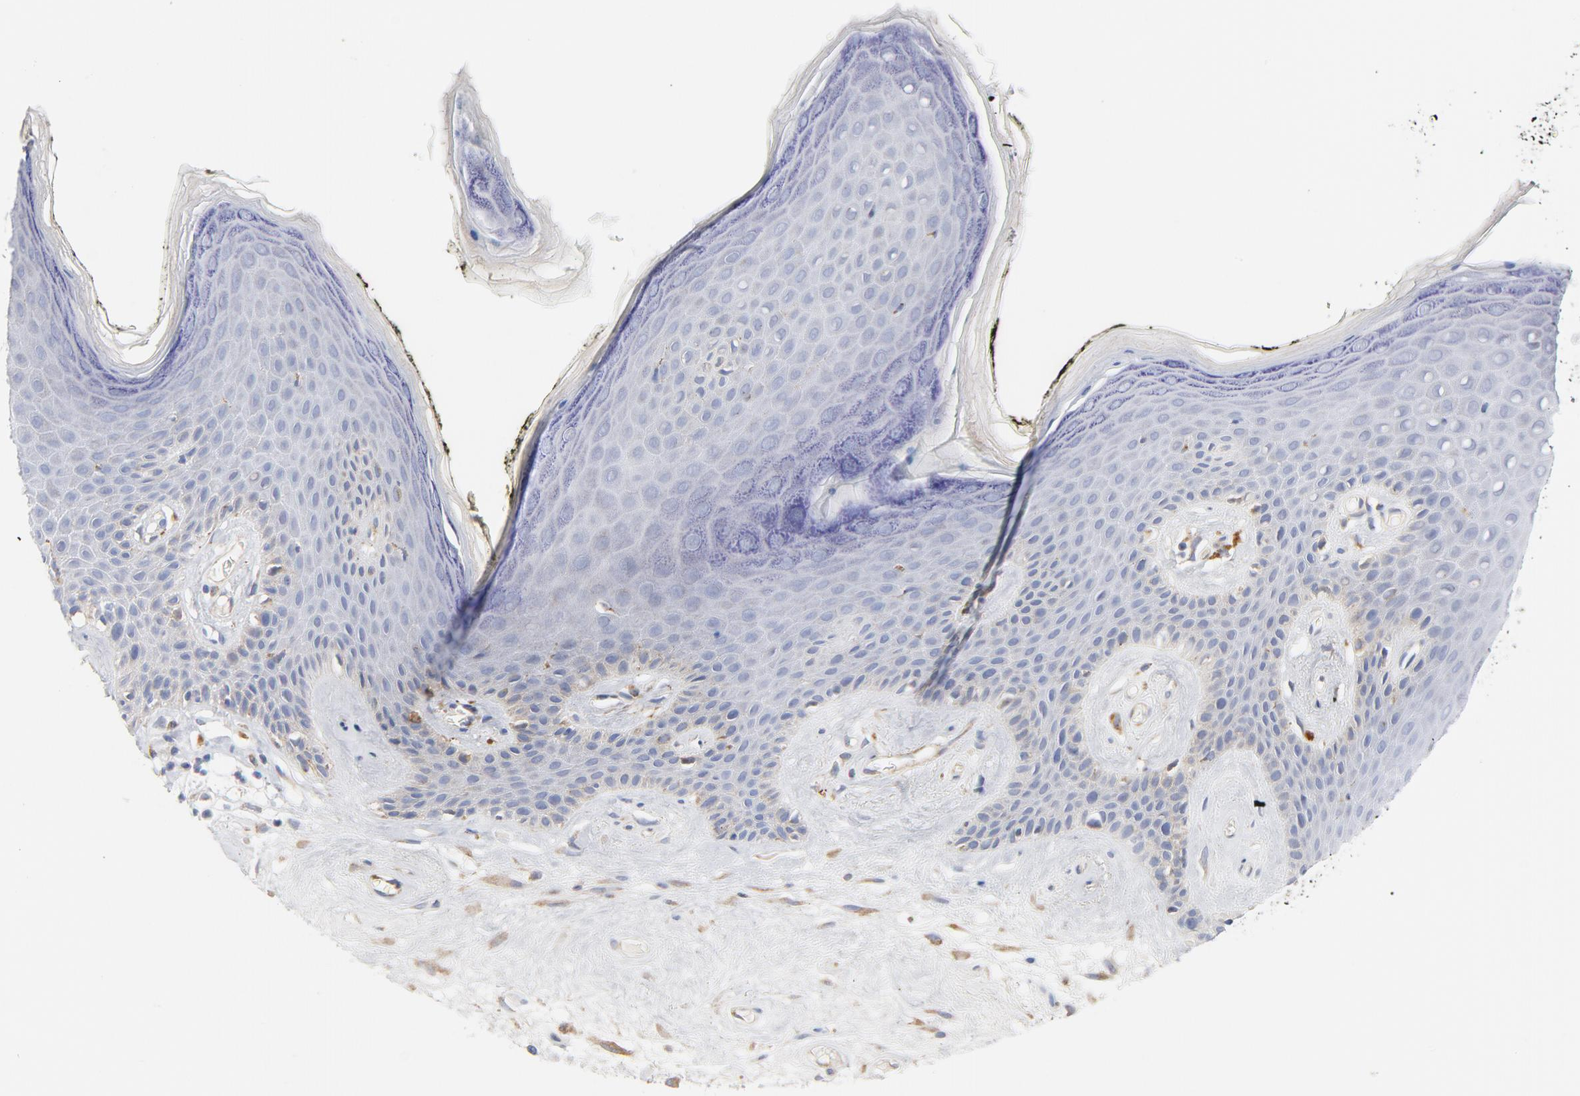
{"staining": {"intensity": "negative", "quantity": "none", "location": "none"}, "tissue": "skin", "cell_type": "Epidermal cells", "image_type": "normal", "snomed": [{"axis": "morphology", "description": "Normal tissue, NOS"}, {"axis": "morphology", "description": "Inflammation, NOS"}, {"axis": "topography", "description": "Vulva"}], "caption": "This micrograph is of benign skin stained with immunohistochemistry to label a protein in brown with the nuclei are counter-stained blue. There is no expression in epidermal cells. The staining was performed using DAB to visualize the protein expression in brown, while the nuclei were stained in blue with hematoxylin (Magnification: 20x).", "gene": "RAPGEF3", "patient": {"sex": "female", "age": 84}}